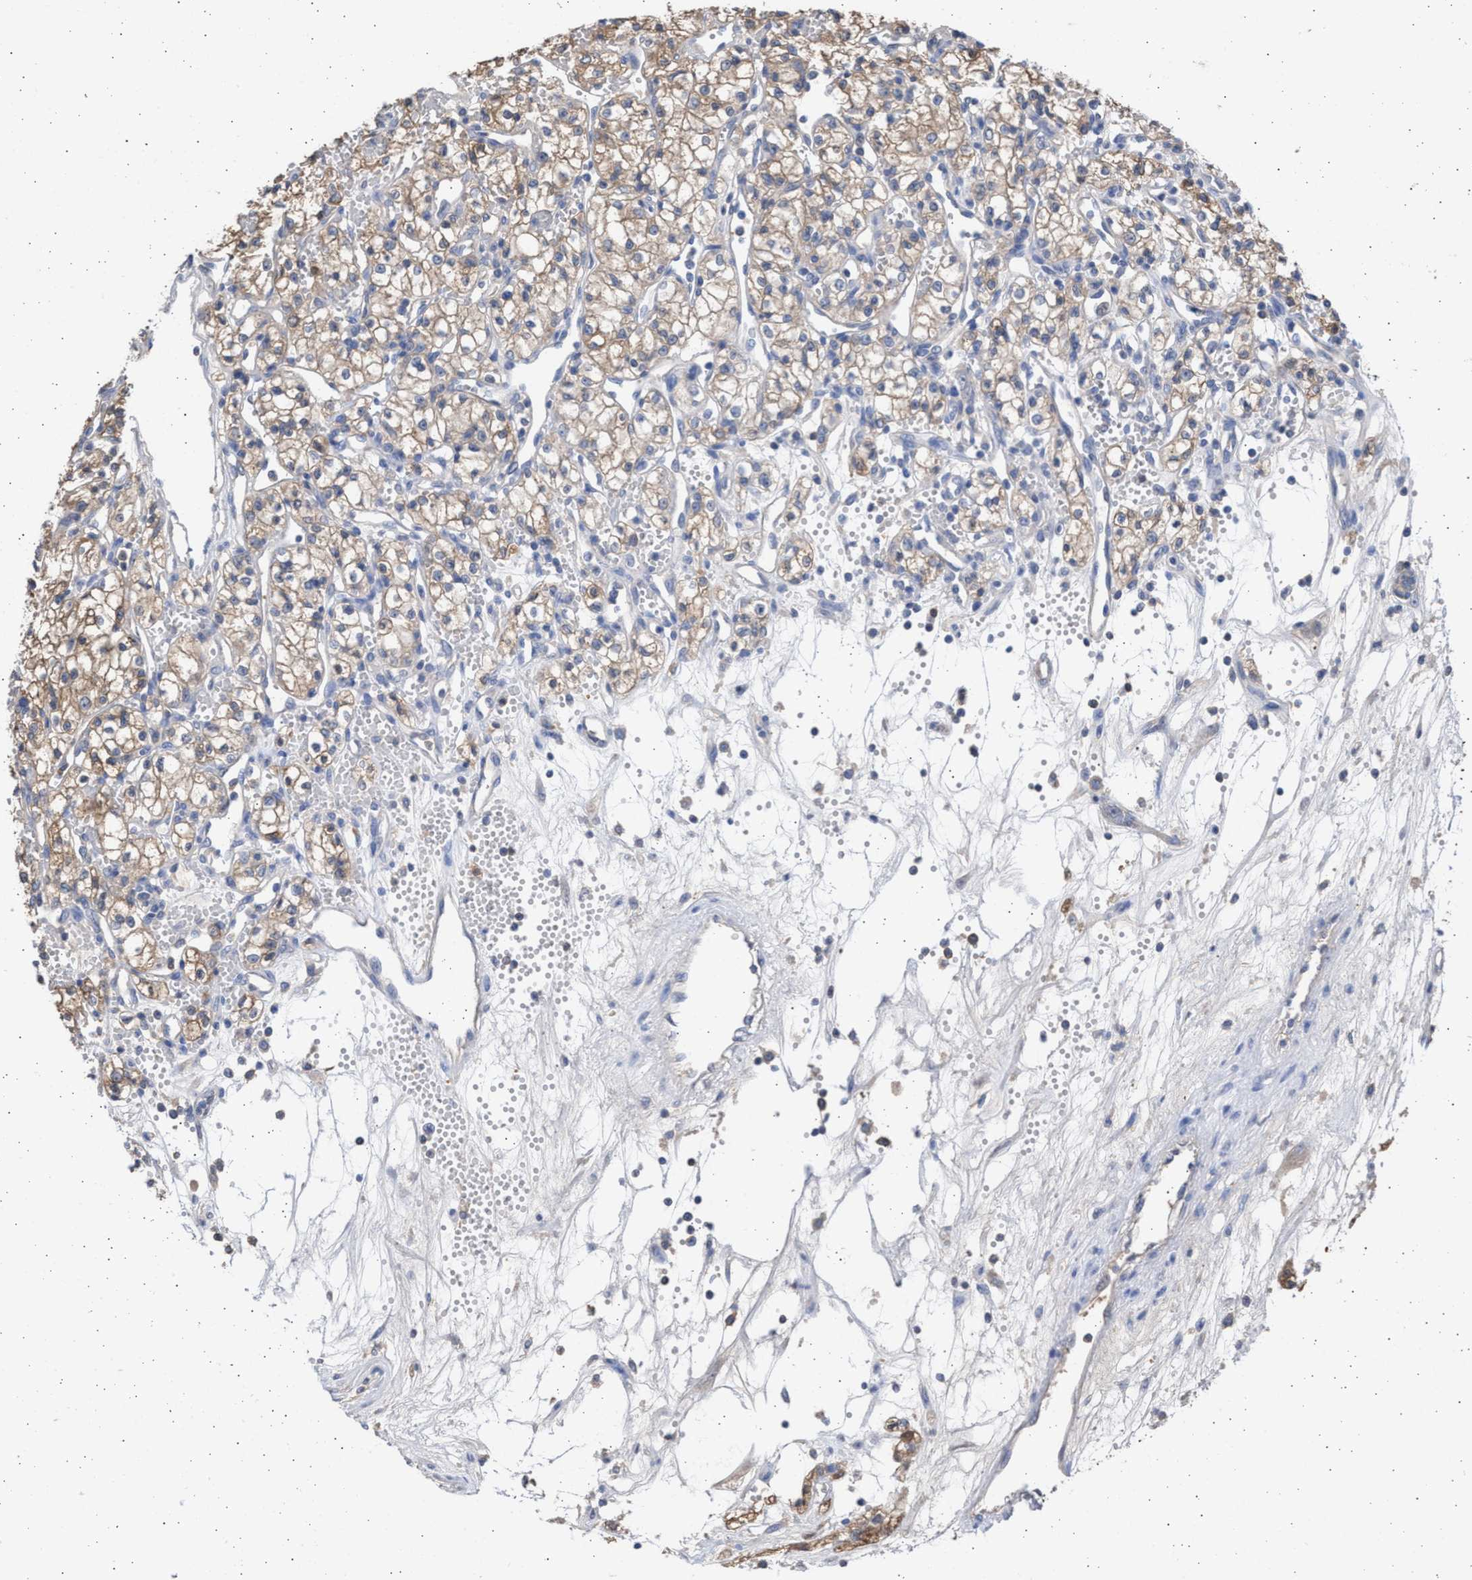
{"staining": {"intensity": "weak", "quantity": "25%-75%", "location": "cytoplasmic/membranous"}, "tissue": "renal cancer", "cell_type": "Tumor cells", "image_type": "cancer", "snomed": [{"axis": "morphology", "description": "Adenocarcinoma, NOS"}, {"axis": "topography", "description": "Kidney"}], "caption": "This is an image of immunohistochemistry (IHC) staining of renal cancer, which shows weak expression in the cytoplasmic/membranous of tumor cells.", "gene": "ALDOC", "patient": {"sex": "male", "age": 59}}